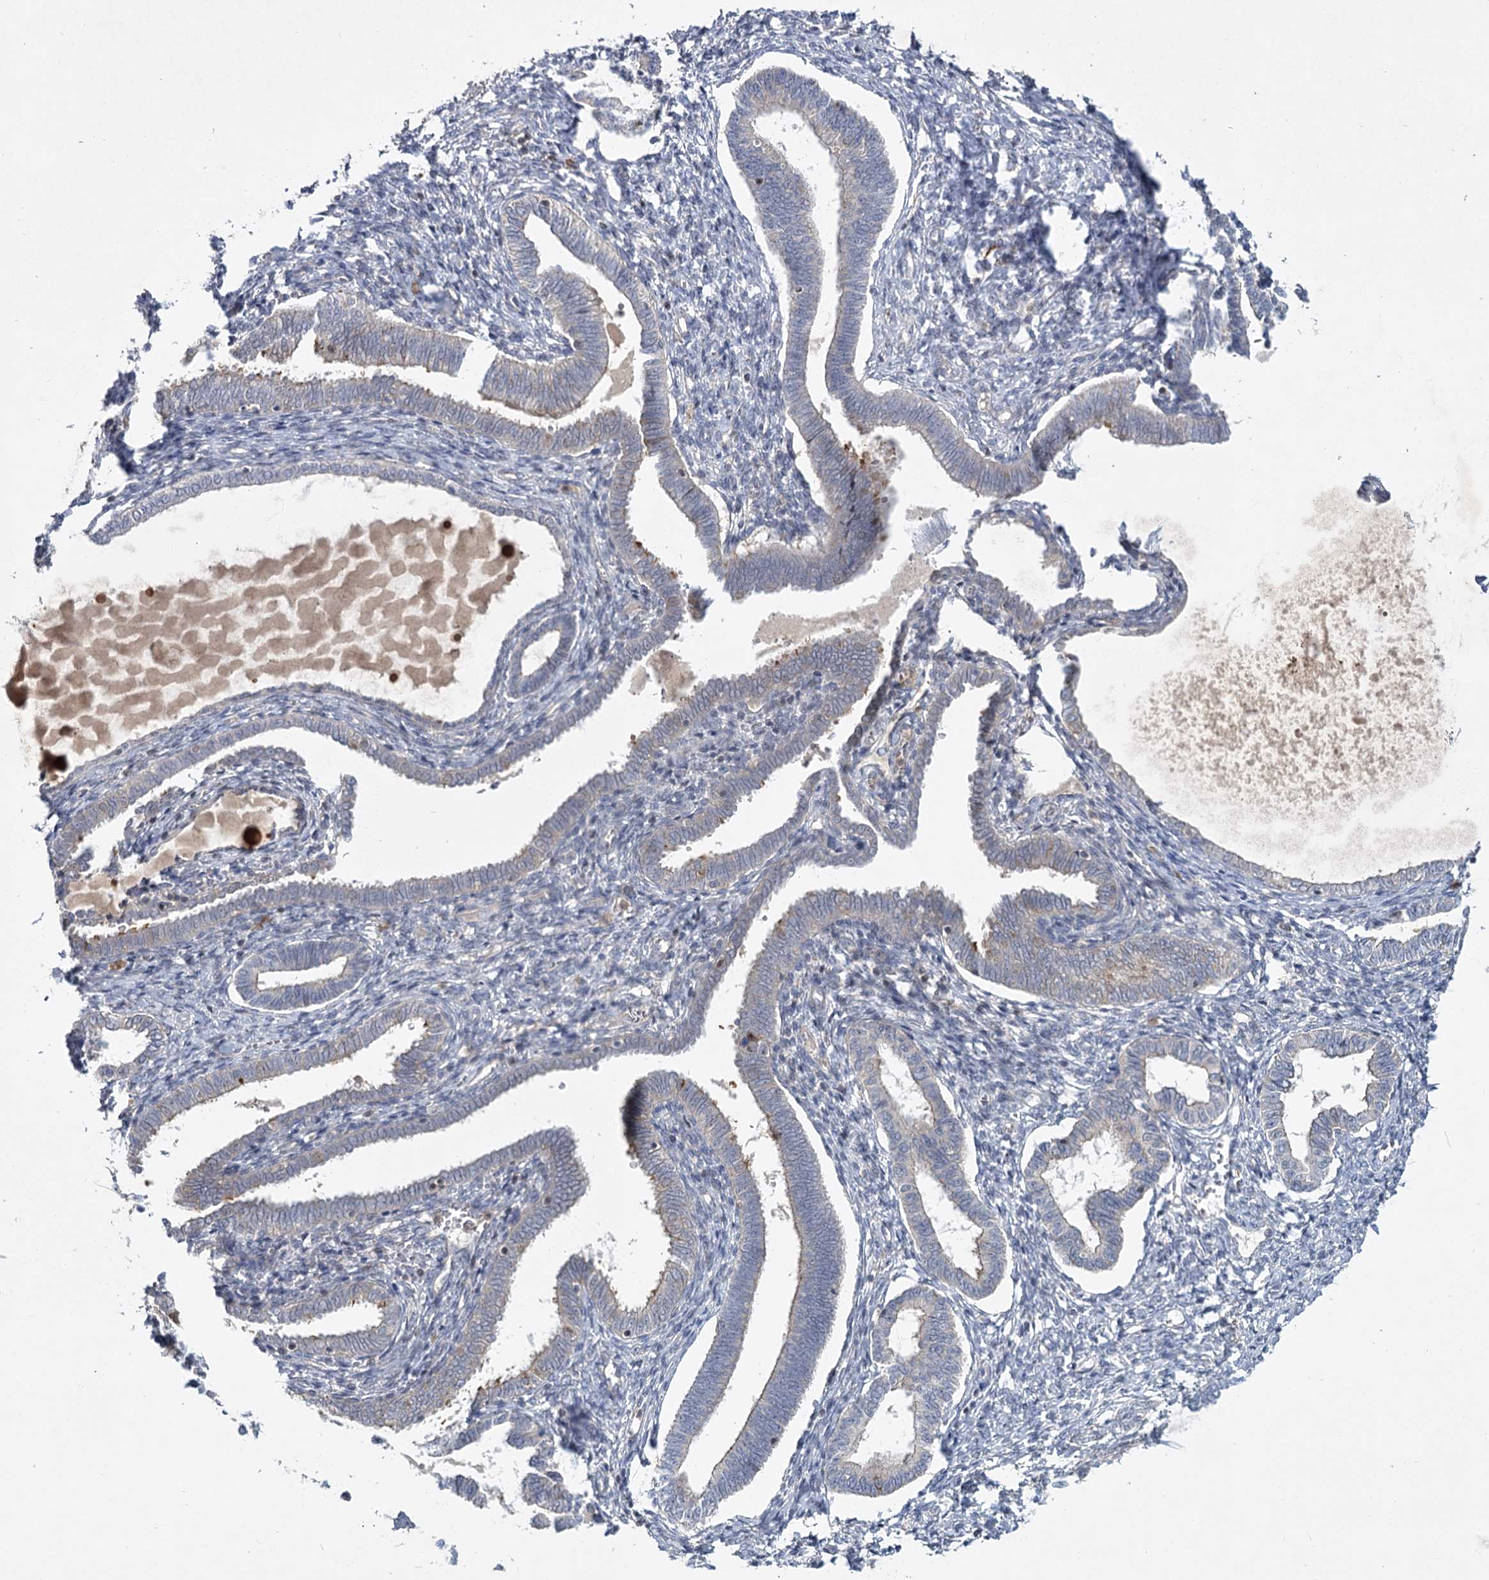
{"staining": {"intensity": "negative", "quantity": "none", "location": "none"}, "tissue": "endometrium", "cell_type": "Cells in endometrial stroma", "image_type": "normal", "snomed": [{"axis": "morphology", "description": "Normal tissue, NOS"}, {"axis": "topography", "description": "Endometrium"}], "caption": "Immunohistochemistry photomicrograph of unremarkable endometrium: human endometrium stained with DAB (3,3'-diaminobenzidine) reveals no significant protein positivity in cells in endometrial stroma. (DAB immunohistochemistry (IHC) with hematoxylin counter stain).", "gene": "MAP3K13", "patient": {"sex": "female", "age": 77}}